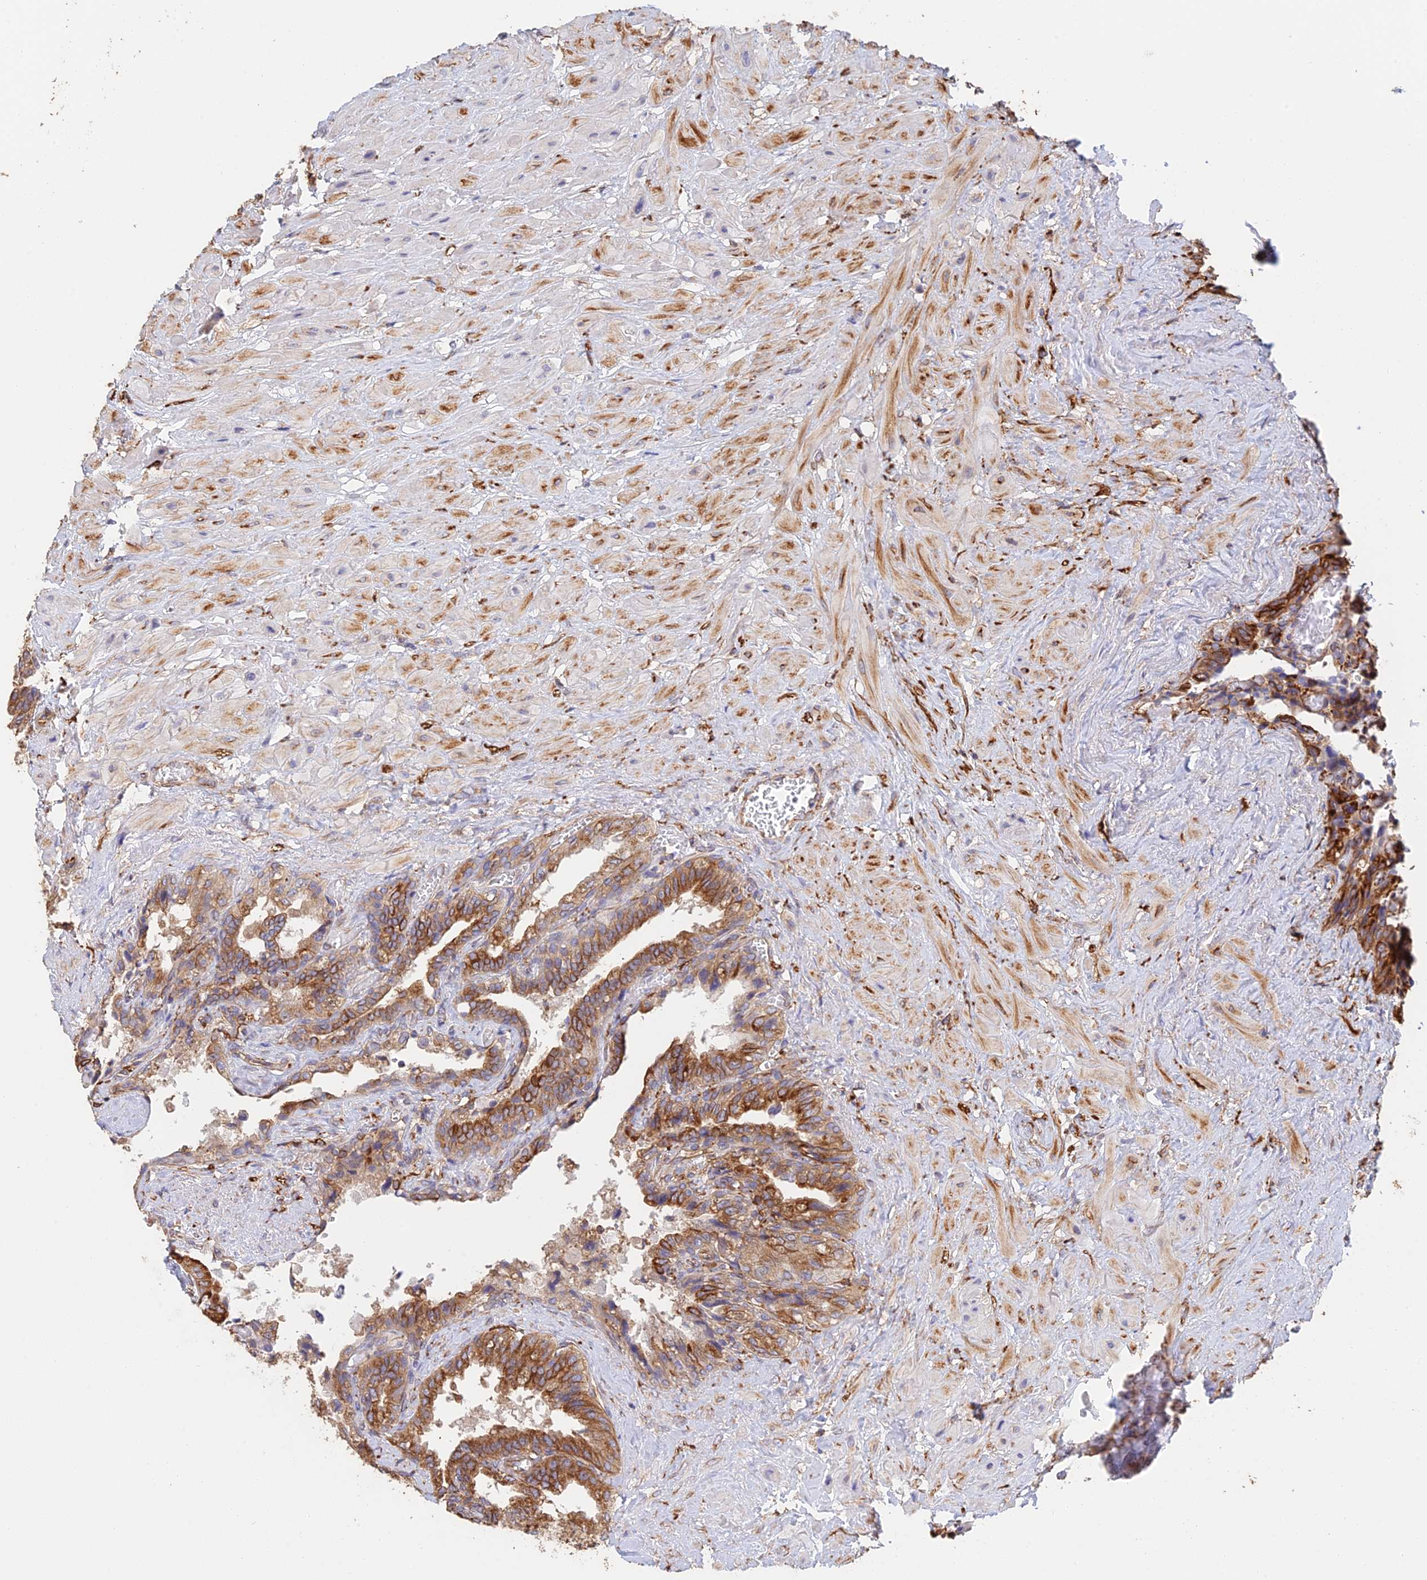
{"staining": {"intensity": "strong", "quantity": ">75%", "location": "cytoplasmic/membranous"}, "tissue": "seminal vesicle", "cell_type": "Glandular cells", "image_type": "normal", "snomed": [{"axis": "morphology", "description": "Normal tissue, NOS"}, {"axis": "topography", "description": "Seminal veicle"}, {"axis": "topography", "description": "Peripheral nerve tissue"}], "caption": "IHC (DAB (3,3'-diaminobenzidine)) staining of unremarkable human seminal vesicle reveals strong cytoplasmic/membranous protein staining in approximately >75% of glandular cells.", "gene": "WBP11", "patient": {"sex": "male", "age": 60}}